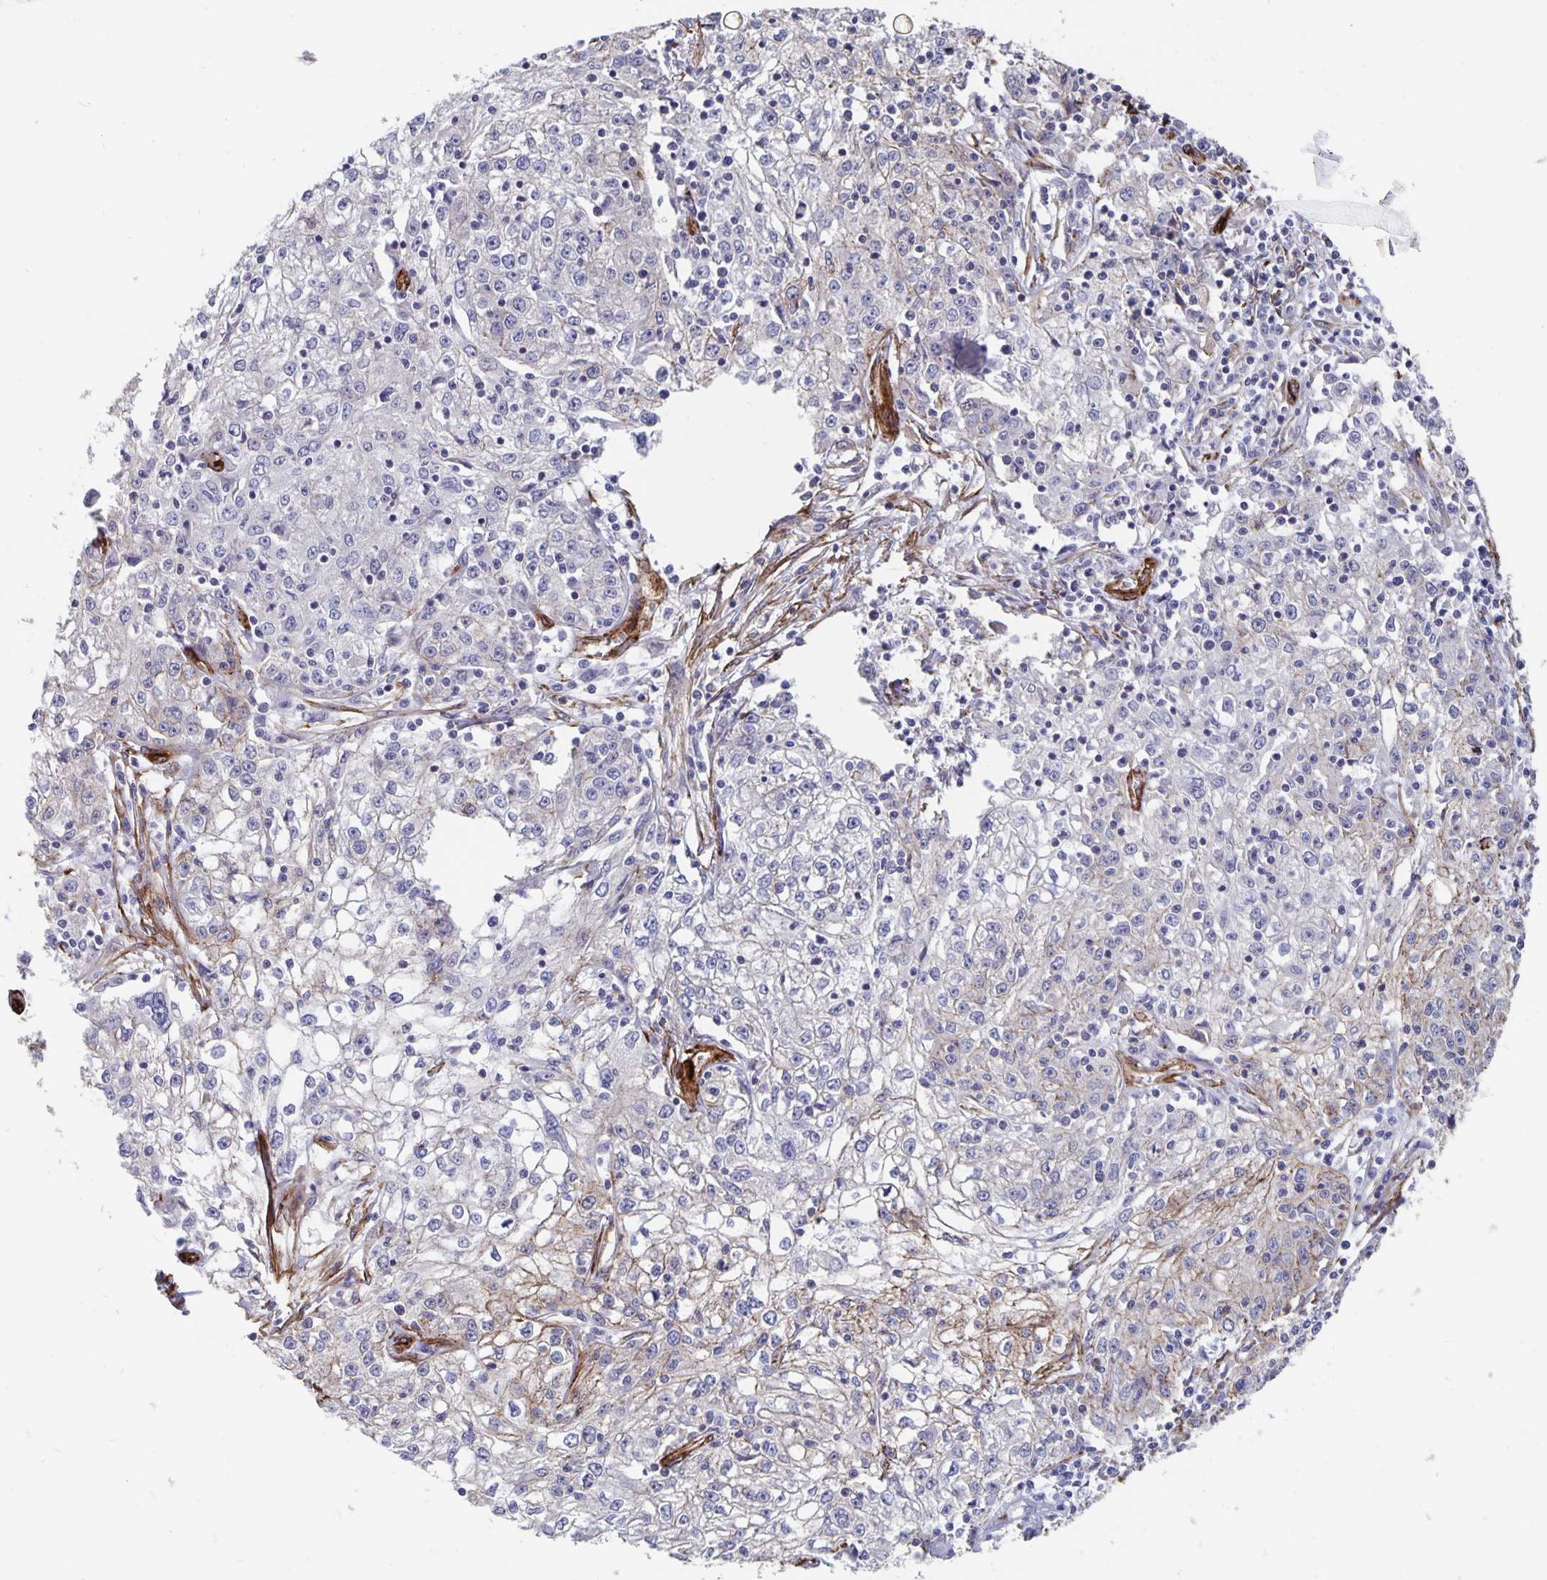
{"staining": {"intensity": "moderate", "quantity": "25%-75%", "location": "cytoplasmic/membranous"}, "tissue": "cervical cancer", "cell_type": "Tumor cells", "image_type": "cancer", "snomed": [{"axis": "morphology", "description": "Squamous cell carcinoma, NOS"}, {"axis": "topography", "description": "Cervix"}], "caption": "This is a histology image of immunohistochemistry (IHC) staining of cervical cancer, which shows moderate staining in the cytoplasmic/membranous of tumor cells.", "gene": "DCHS2", "patient": {"sex": "female", "age": 85}}